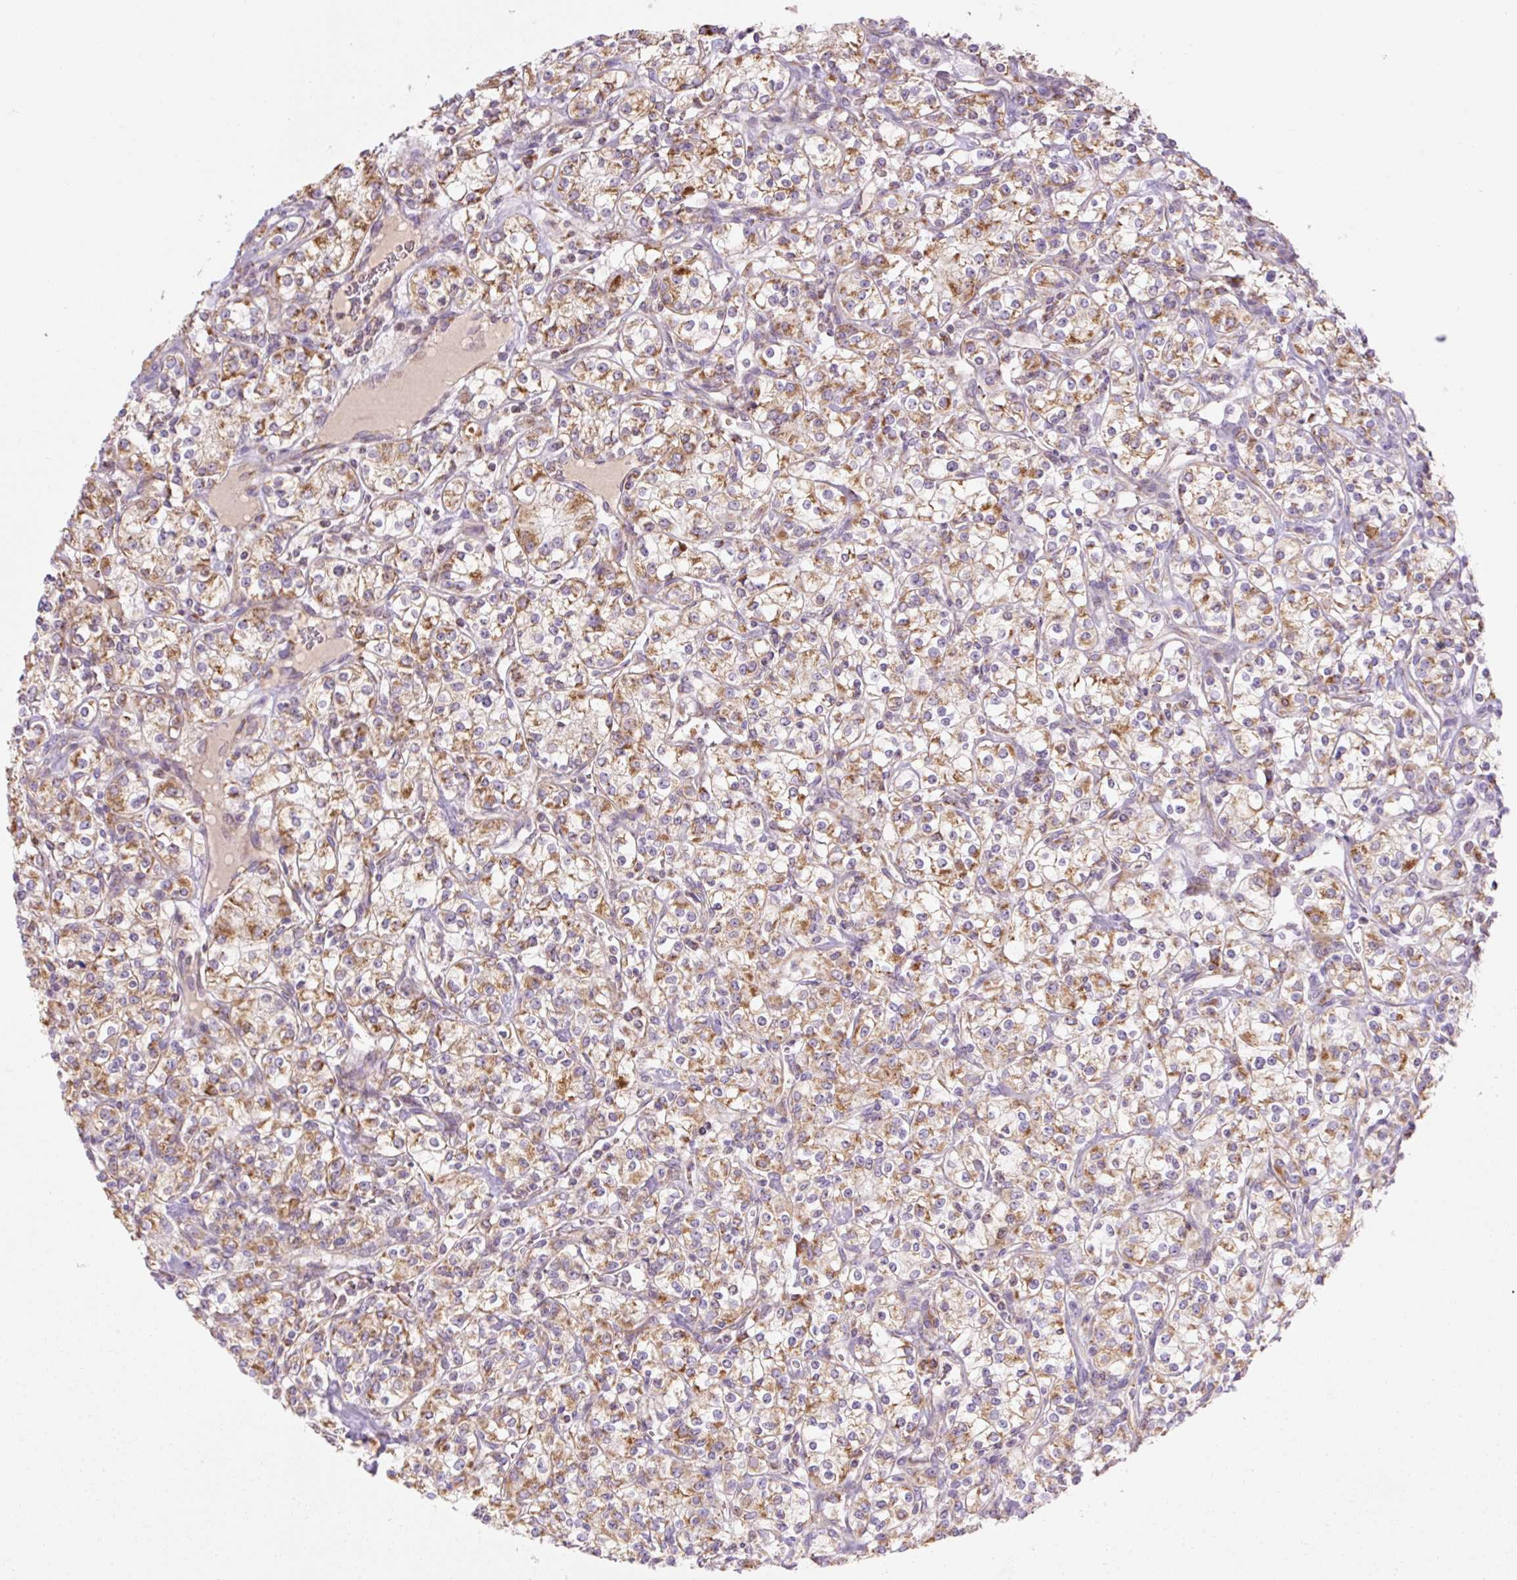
{"staining": {"intensity": "moderate", "quantity": ">75%", "location": "cytoplasmic/membranous"}, "tissue": "renal cancer", "cell_type": "Tumor cells", "image_type": "cancer", "snomed": [{"axis": "morphology", "description": "Adenocarcinoma, NOS"}, {"axis": "topography", "description": "Kidney"}], "caption": "Human renal adenocarcinoma stained with a protein marker reveals moderate staining in tumor cells.", "gene": "GOSR2", "patient": {"sex": "male", "age": 77}}